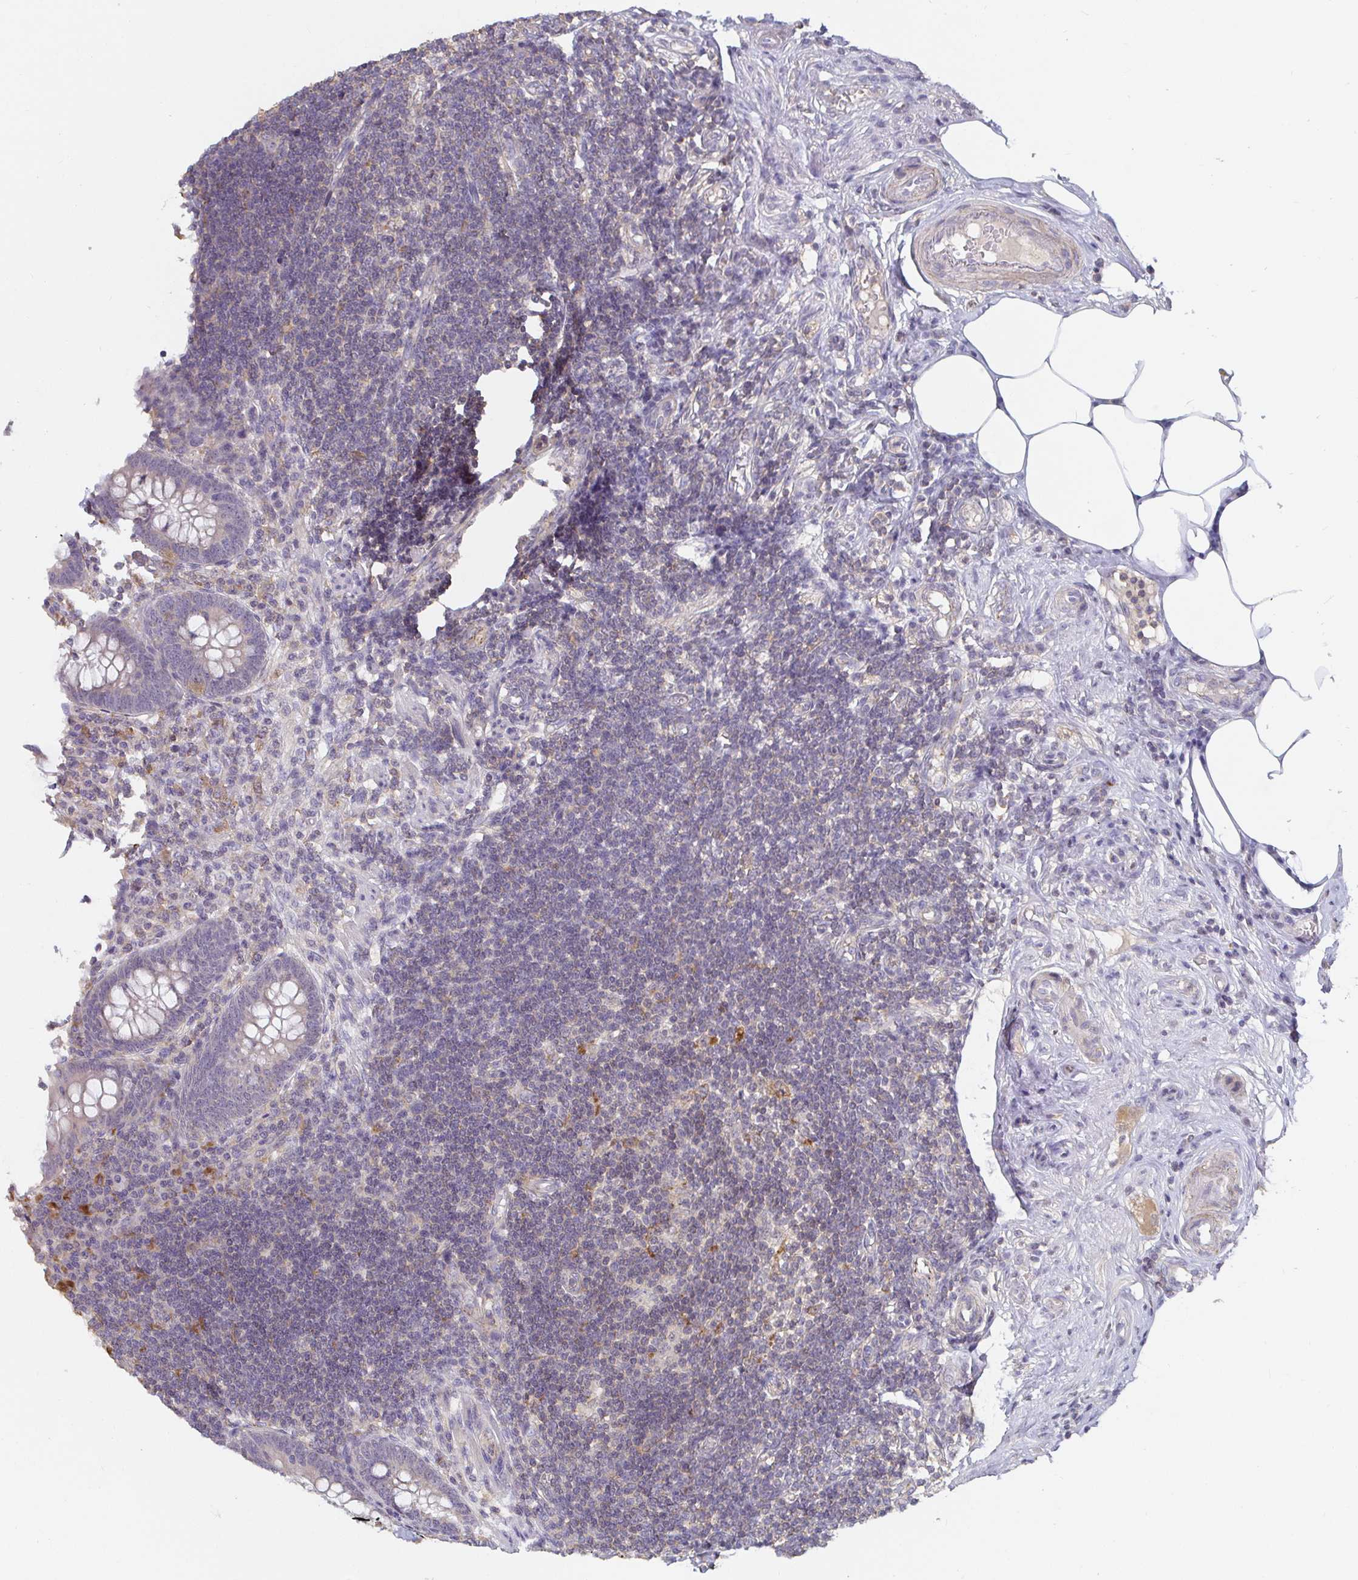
{"staining": {"intensity": "weak", "quantity": "<25%", "location": "cytoplasmic/membranous"}, "tissue": "appendix", "cell_type": "Glandular cells", "image_type": "normal", "snomed": [{"axis": "morphology", "description": "Normal tissue, NOS"}, {"axis": "topography", "description": "Appendix"}], "caption": "An immunohistochemistry photomicrograph of unremarkable appendix is shown. There is no staining in glandular cells of appendix. (Immunohistochemistry, brightfield microscopy, high magnification).", "gene": "CDH18", "patient": {"sex": "female", "age": 57}}